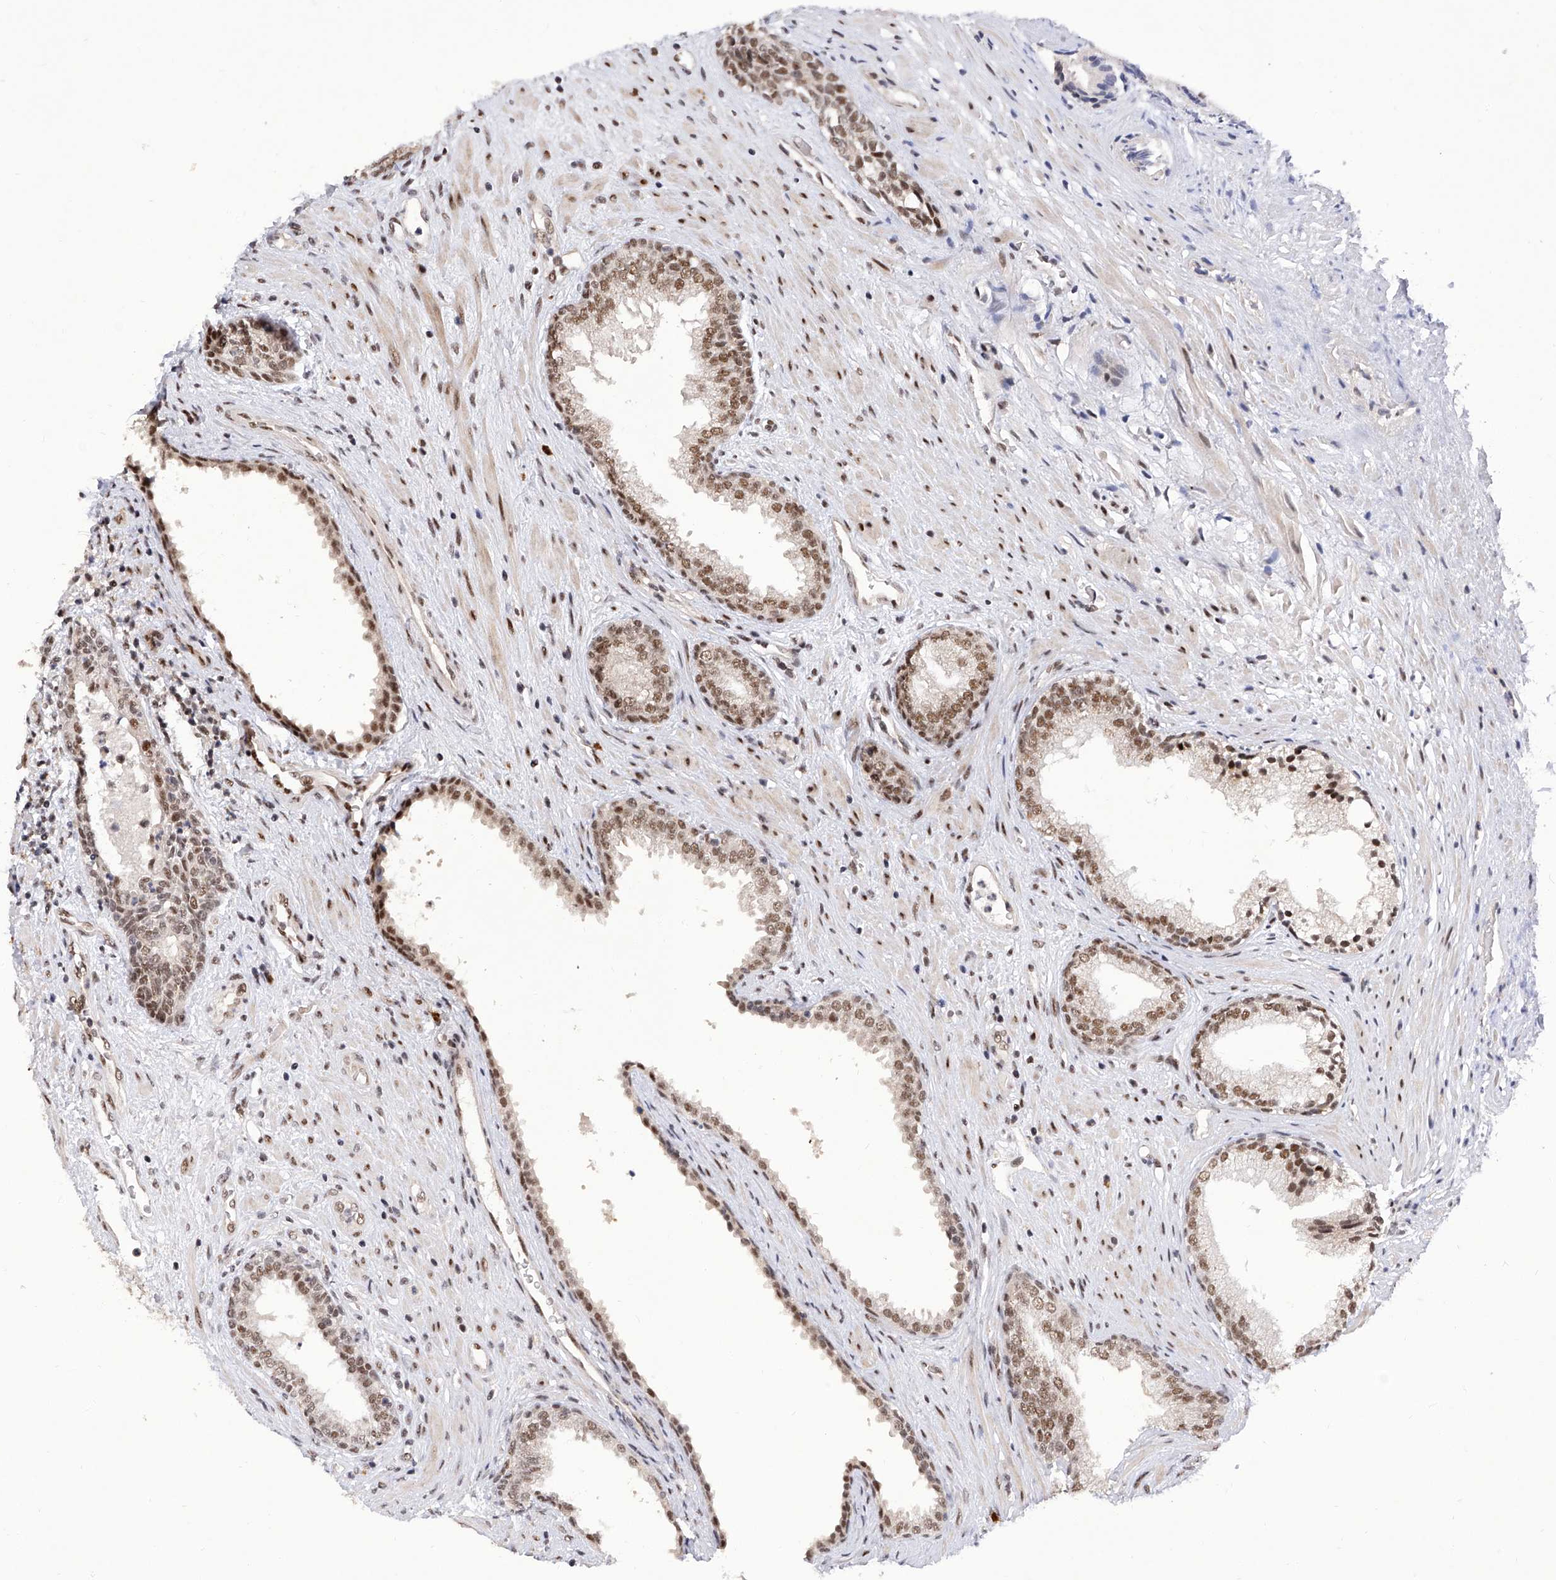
{"staining": {"intensity": "moderate", "quantity": ">75%", "location": "nuclear"}, "tissue": "prostate", "cell_type": "Glandular cells", "image_type": "normal", "snomed": [{"axis": "morphology", "description": "Normal tissue, NOS"}, {"axis": "topography", "description": "Prostate"}], "caption": "Moderate nuclear protein staining is appreciated in about >75% of glandular cells in prostate.", "gene": "RAD54L", "patient": {"sex": "male", "age": 76}}